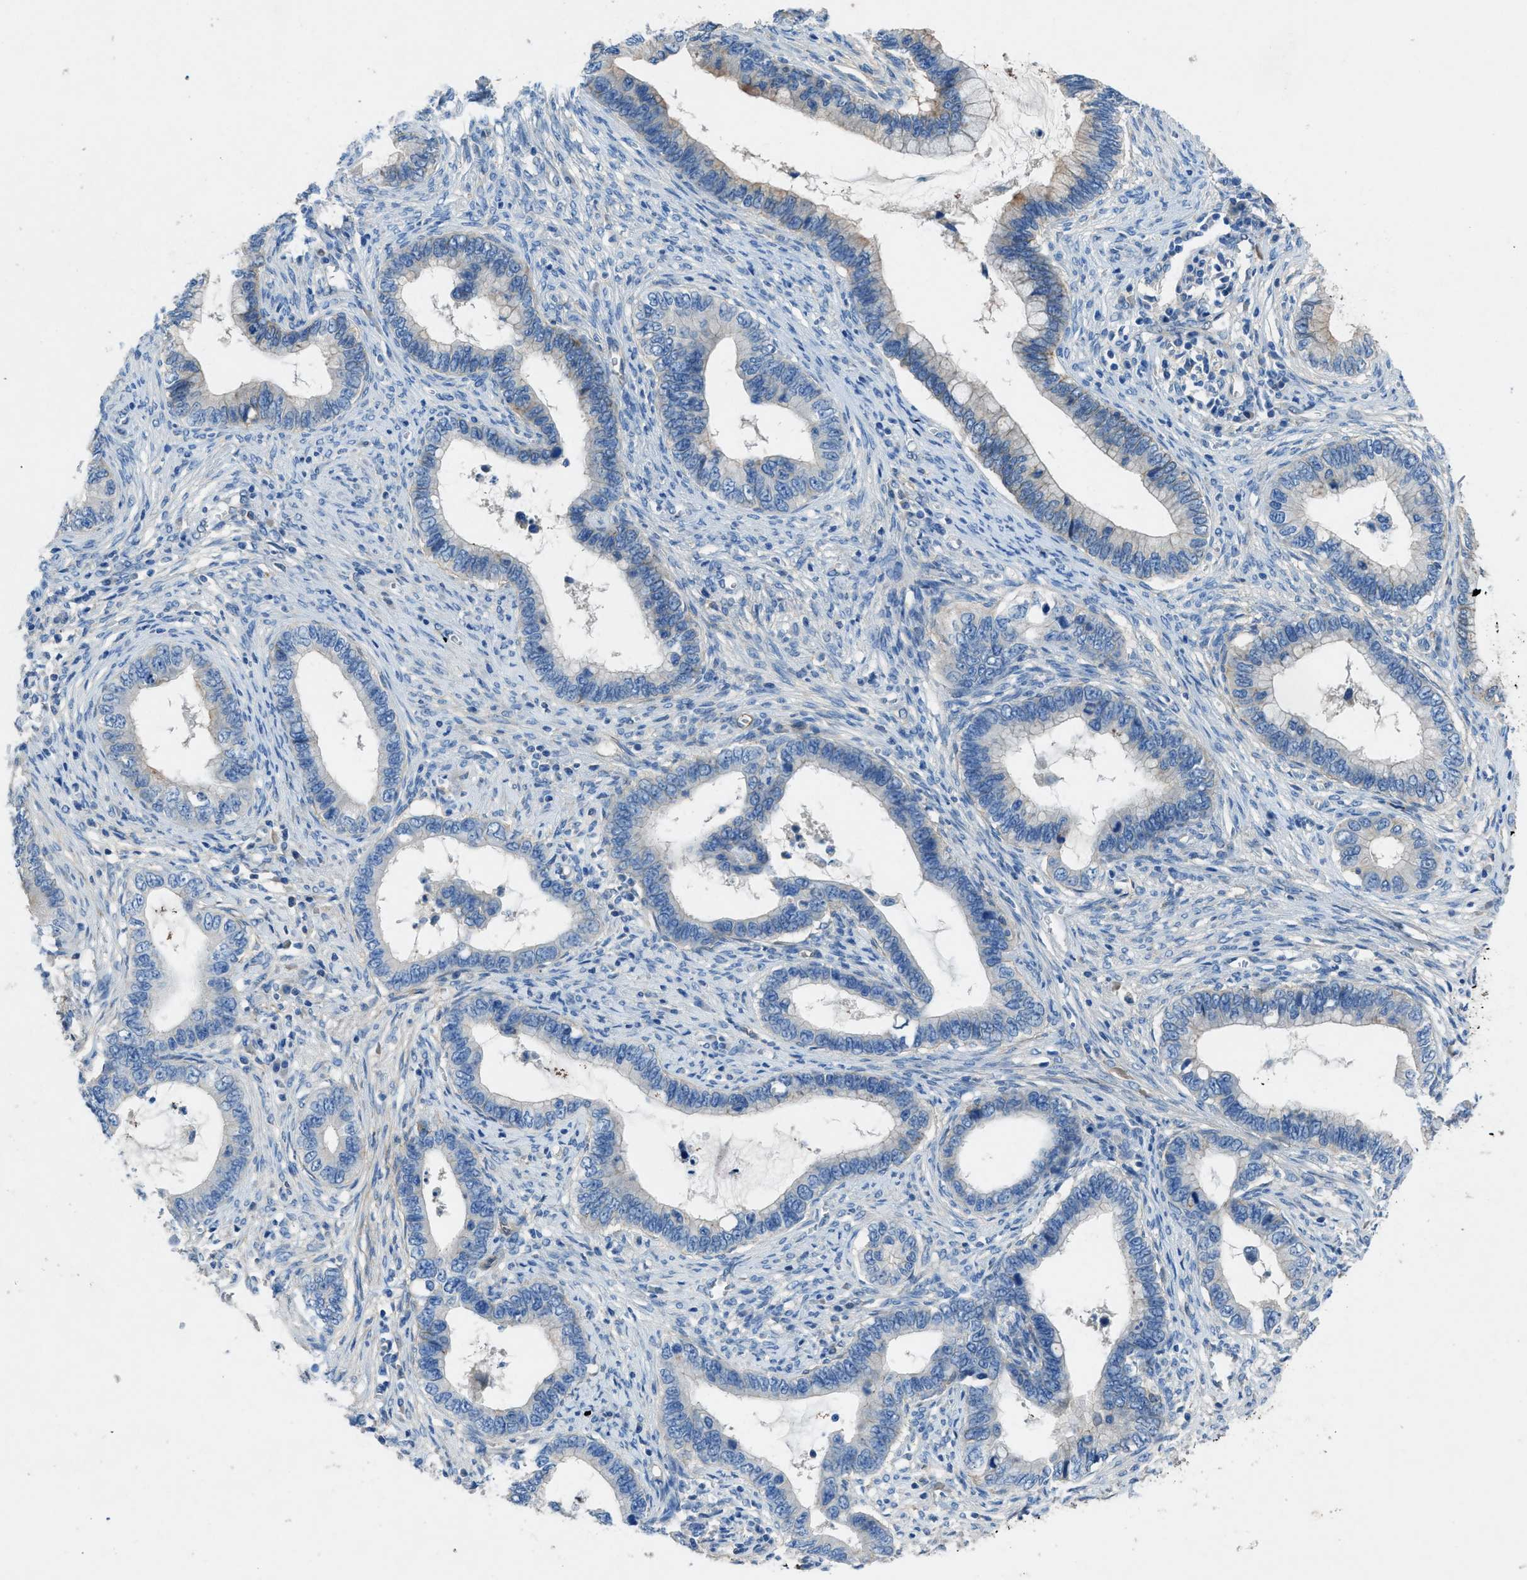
{"staining": {"intensity": "negative", "quantity": "none", "location": "none"}, "tissue": "cervical cancer", "cell_type": "Tumor cells", "image_type": "cancer", "snomed": [{"axis": "morphology", "description": "Adenocarcinoma, NOS"}, {"axis": "topography", "description": "Cervix"}], "caption": "The micrograph shows no staining of tumor cells in cervical cancer.", "gene": "PTGFRN", "patient": {"sex": "female", "age": 44}}